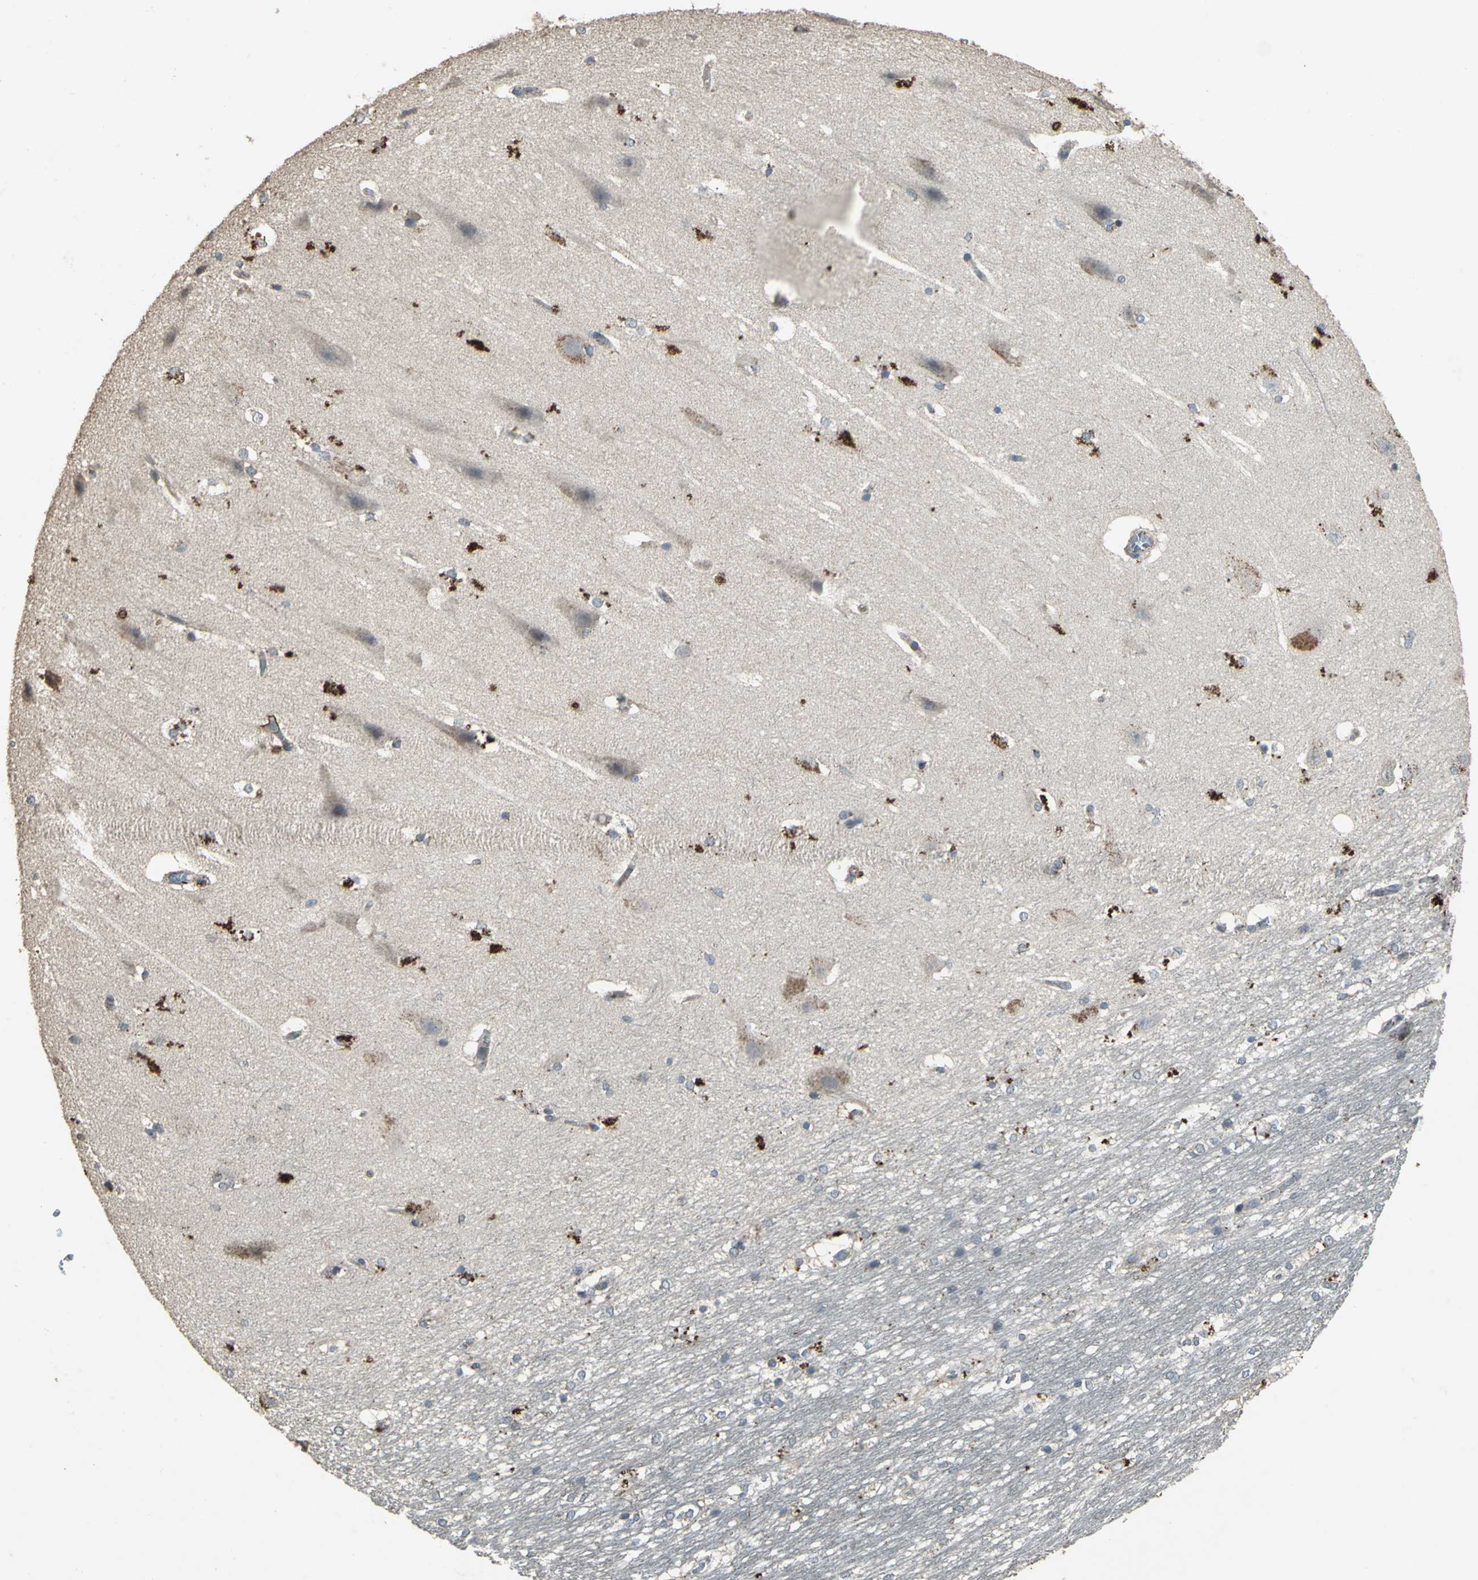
{"staining": {"intensity": "moderate", "quantity": "25%-75%", "location": "cytoplasmic/membranous"}, "tissue": "hippocampus", "cell_type": "Glial cells", "image_type": "normal", "snomed": [{"axis": "morphology", "description": "Normal tissue, NOS"}, {"axis": "topography", "description": "Hippocampus"}], "caption": "This photomicrograph displays benign hippocampus stained with immunohistochemistry (IHC) to label a protein in brown. The cytoplasmic/membranous of glial cells show moderate positivity for the protein. Nuclei are counter-stained blue.", "gene": "CCR9", "patient": {"sex": "female", "age": 19}}